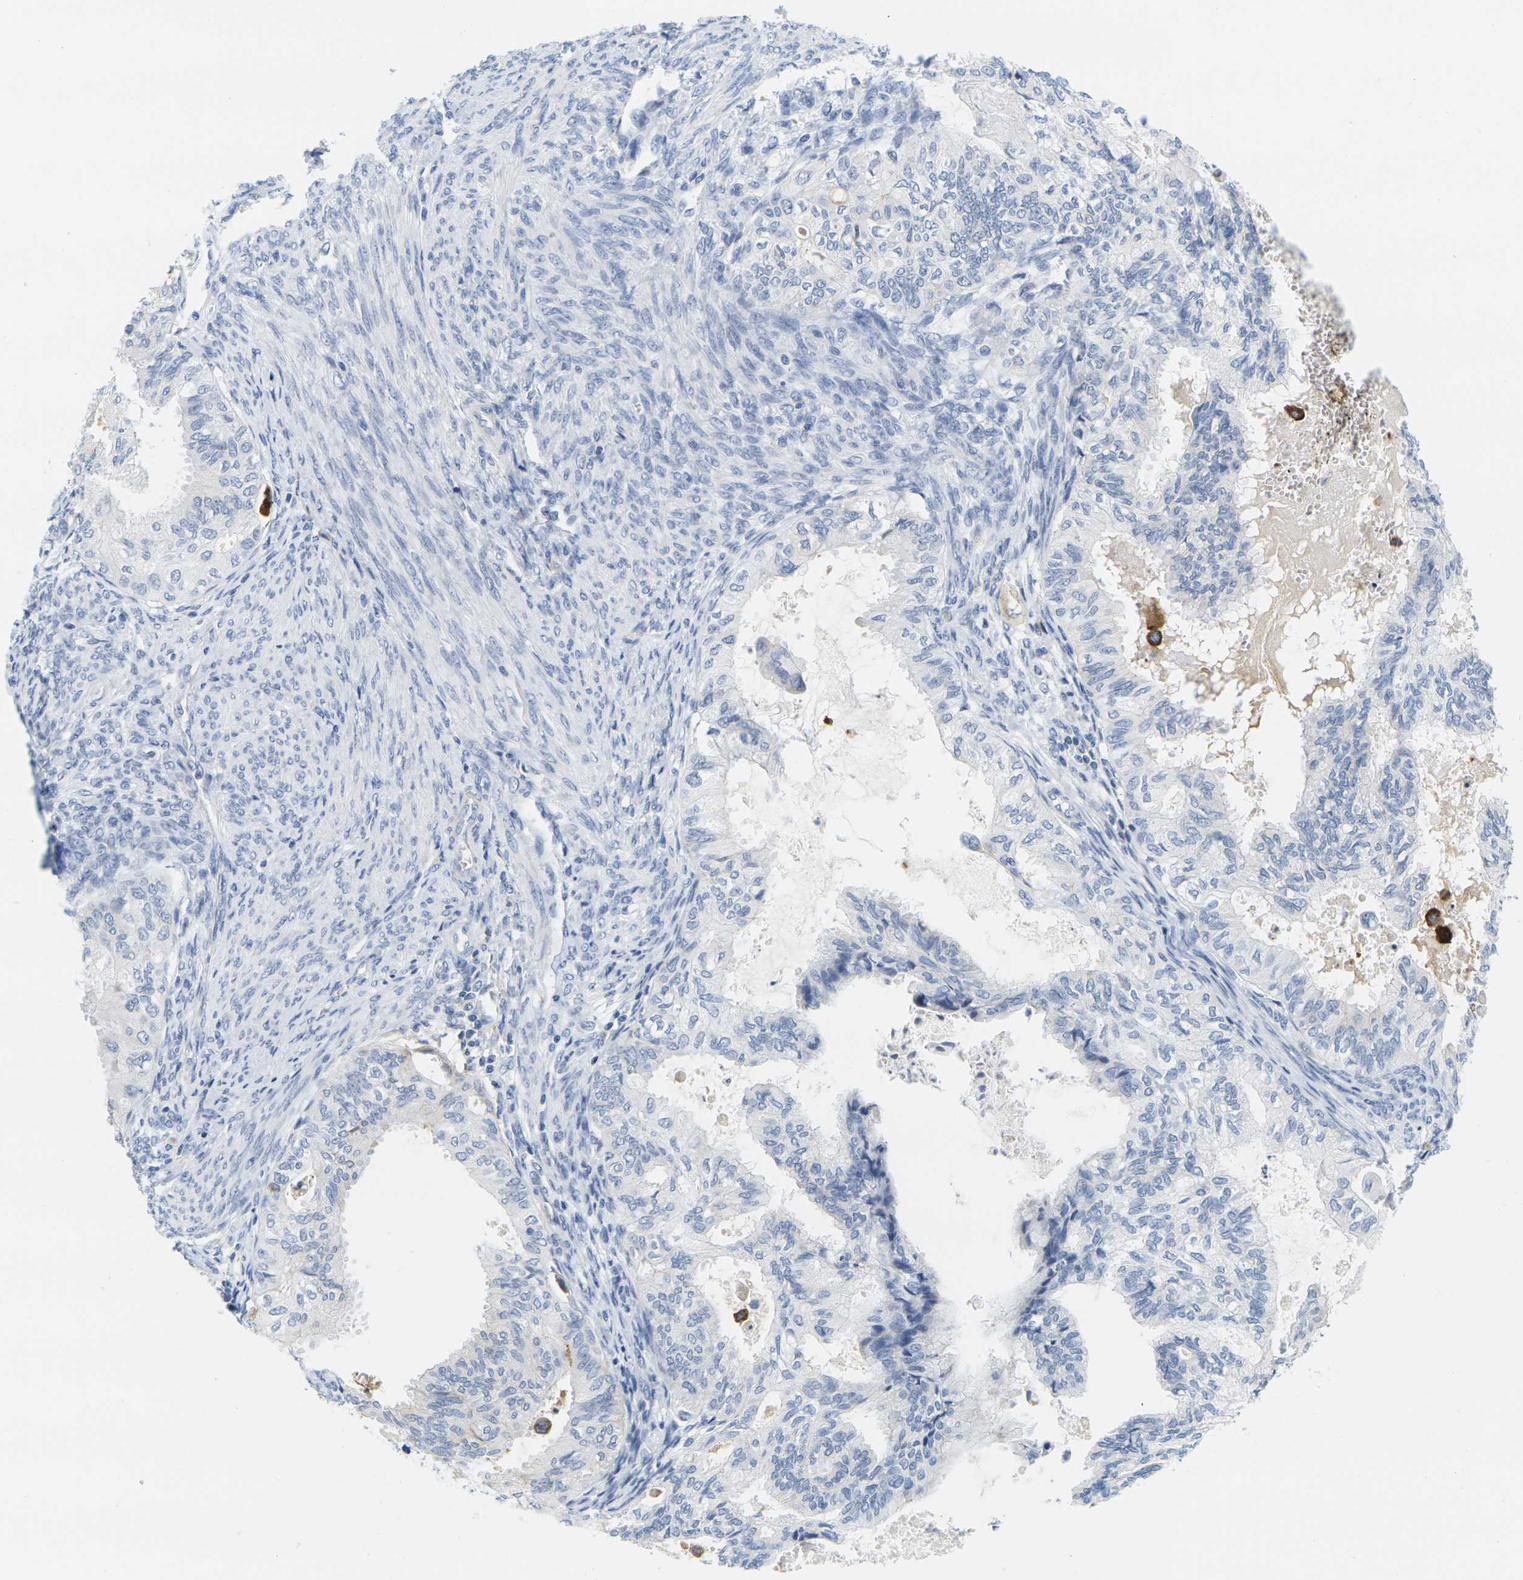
{"staining": {"intensity": "negative", "quantity": "none", "location": "none"}, "tissue": "cervical cancer", "cell_type": "Tumor cells", "image_type": "cancer", "snomed": [{"axis": "morphology", "description": "Normal tissue, NOS"}, {"axis": "morphology", "description": "Adenocarcinoma, NOS"}, {"axis": "topography", "description": "Cervix"}, {"axis": "topography", "description": "Endometrium"}], "caption": "This is a histopathology image of IHC staining of cervical adenocarcinoma, which shows no expression in tumor cells.", "gene": "KLK5", "patient": {"sex": "female", "age": 86}}